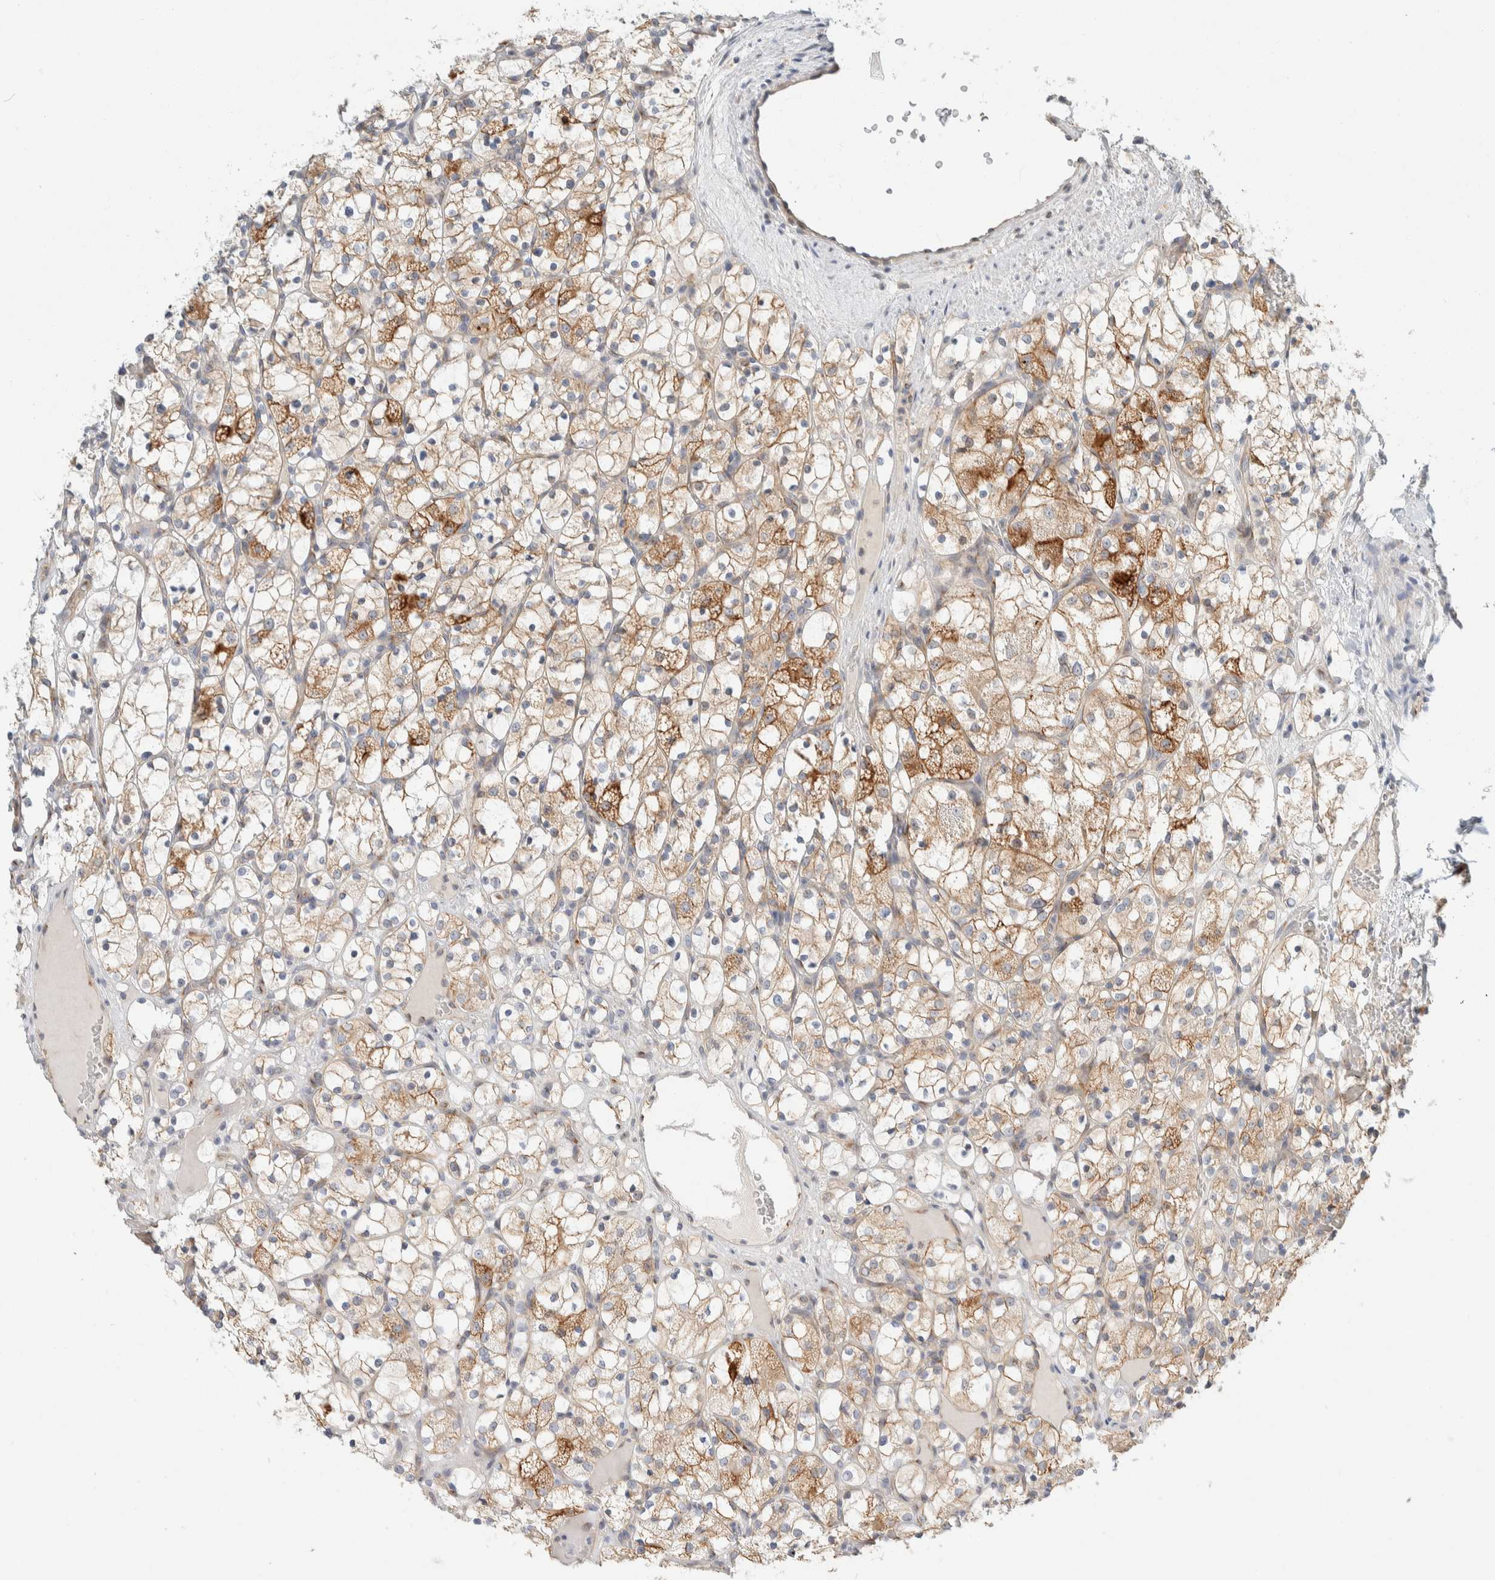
{"staining": {"intensity": "moderate", "quantity": ">75%", "location": "cytoplasmic/membranous"}, "tissue": "renal cancer", "cell_type": "Tumor cells", "image_type": "cancer", "snomed": [{"axis": "morphology", "description": "Adenocarcinoma, NOS"}, {"axis": "topography", "description": "Kidney"}], "caption": "A high-resolution histopathology image shows immunohistochemistry staining of renal adenocarcinoma, which displays moderate cytoplasmic/membranous staining in approximately >75% of tumor cells.", "gene": "TMEM184B", "patient": {"sex": "female", "age": 69}}